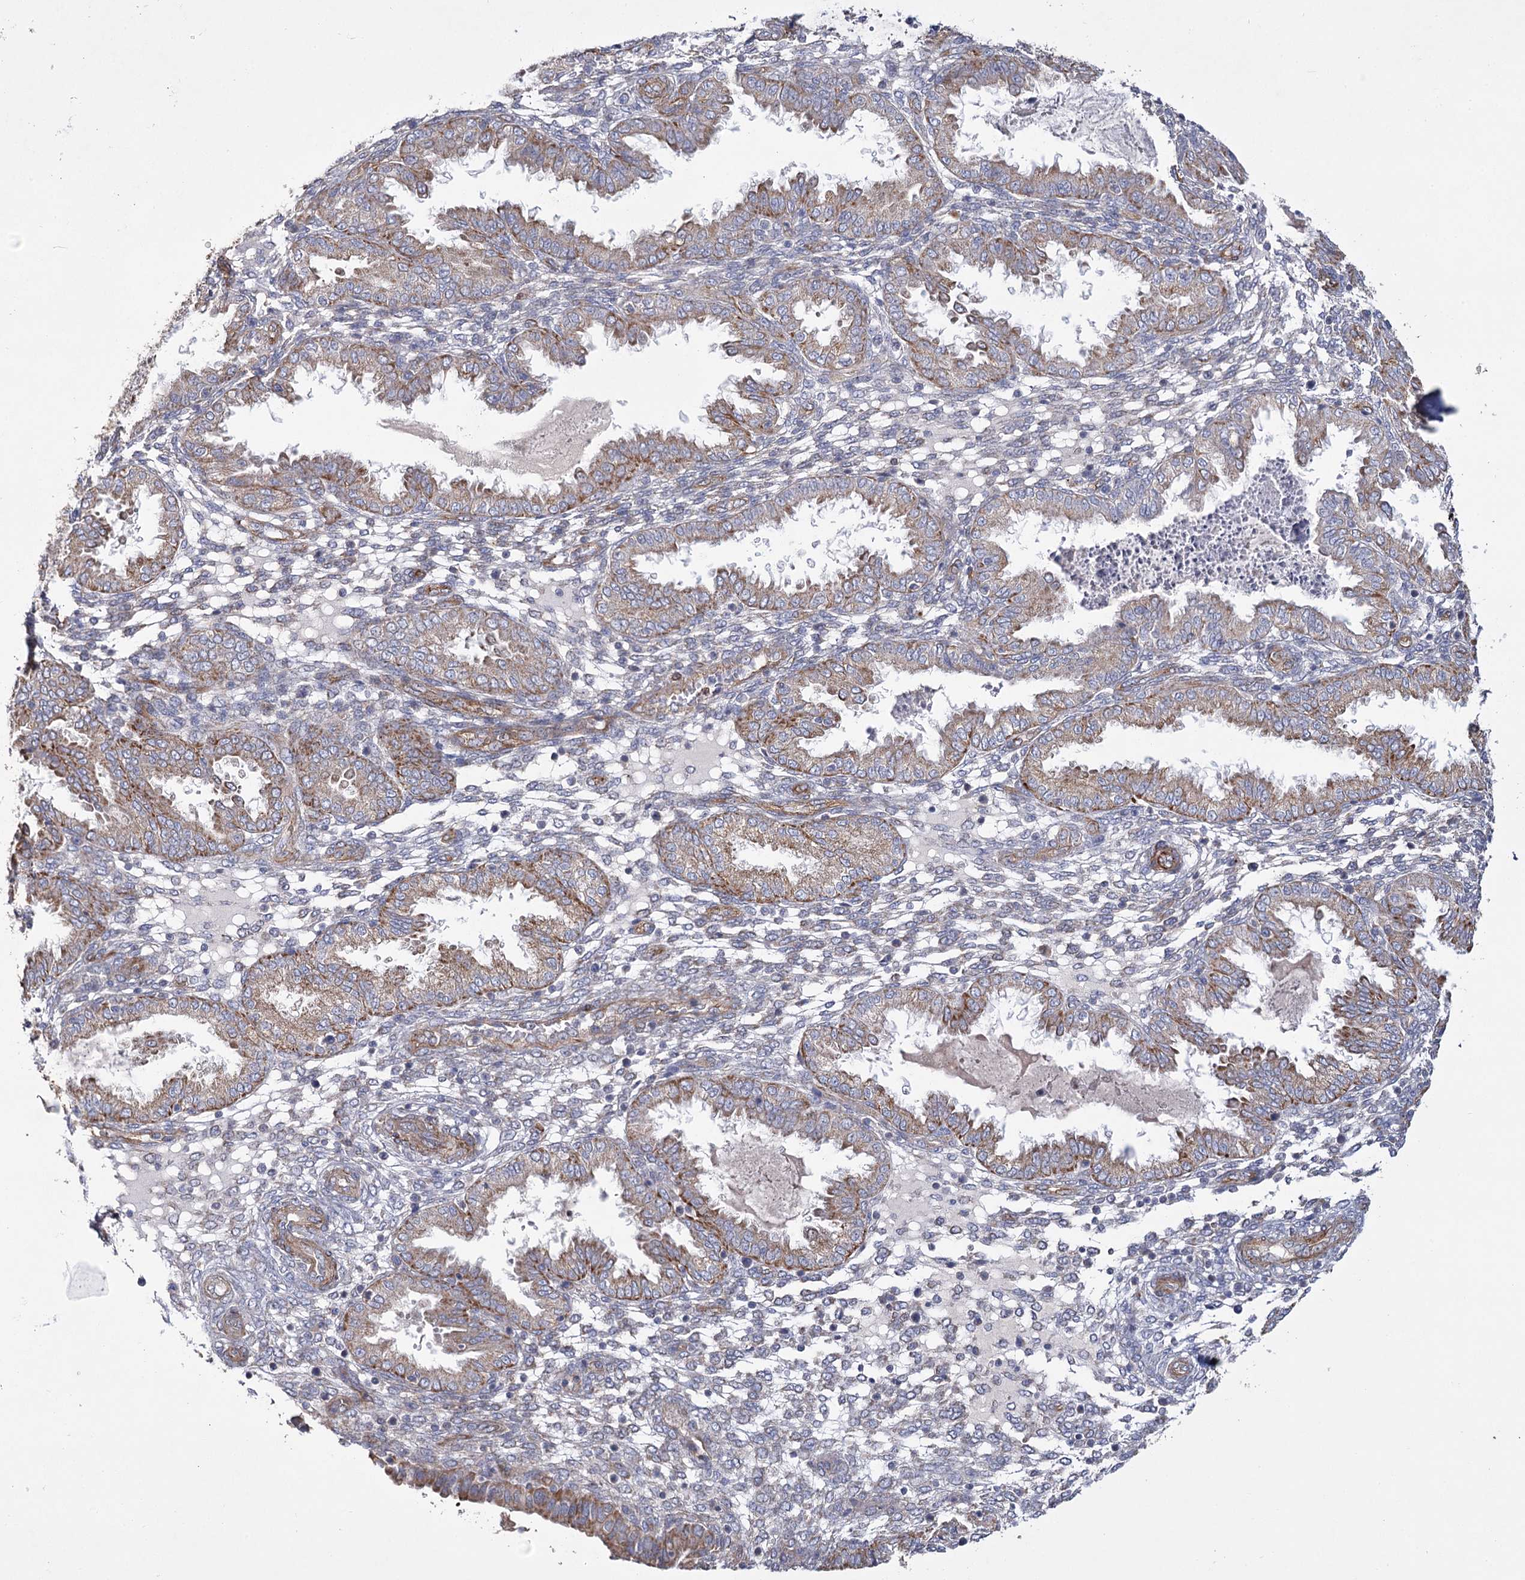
{"staining": {"intensity": "negative", "quantity": "none", "location": "none"}, "tissue": "endometrium", "cell_type": "Cells in endometrial stroma", "image_type": "normal", "snomed": [{"axis": "morphology", "description": "Normal tissue, NOS"}, {"axis": "topography", "description": "Endometrium"}], "caption": "Histopathology image shows no protein expression in cells in endometrial stroma of benign endometrium. (Brightfield microscopy of DAB immunohistochemistry (IHC) at high magnification).", "gene": "TMEM164", "patient": {"sex": "female", "age": 33}}